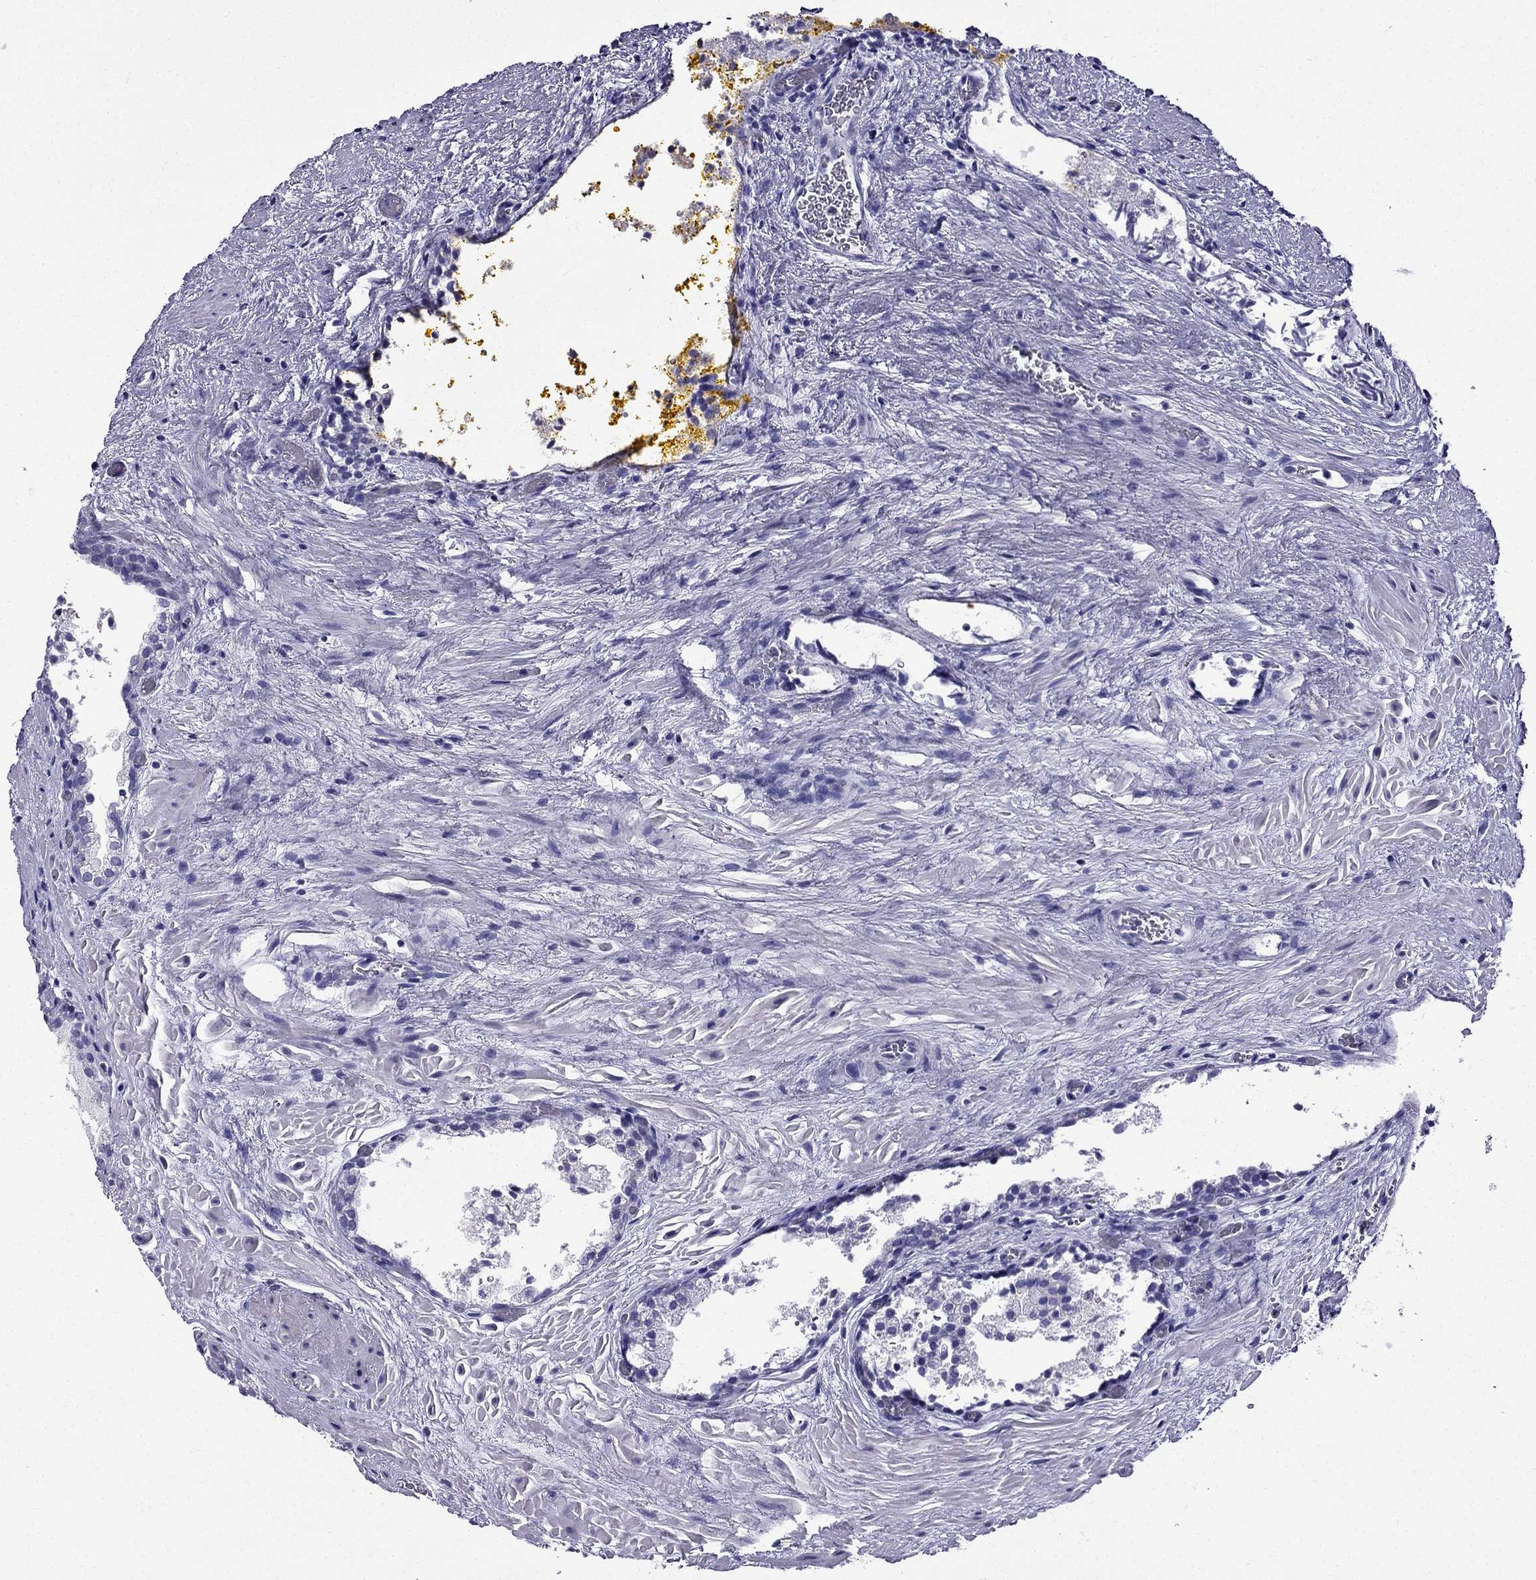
{"staining": {"intensity": "negative", "quantity": "none", "location": "none"}, "tissue": "prostate cancer", "cell_type": "Tumor cells", "image_type": "cancer", "snomed": [{"axis": "morphology", "description": "Adenocarcinoma, NOS"}, {"axis": "topography", "description": "Prostate"}], "caption": "Immunohistochemistry photomicrograph of neoplastic tissue: prostate adenocarcinoma stained with DAB (3,3'-diaminobenzidine) demonstrates no significant protein staining in tumor cells.", "gene": "ERC2", "patient": {"sex": "male", "age": 66}}